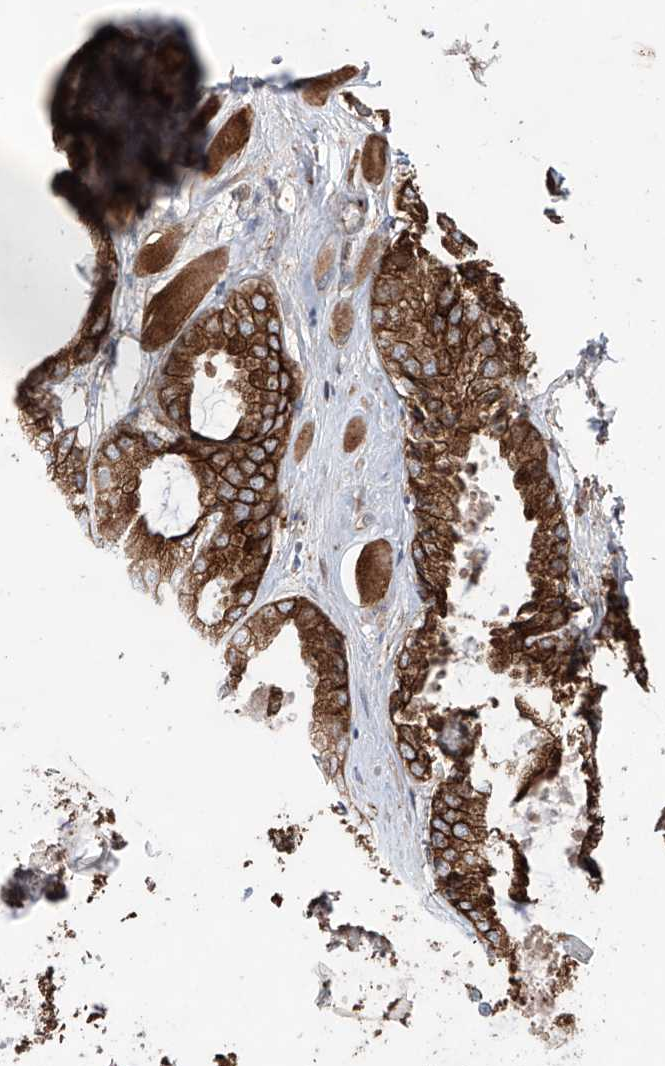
{"staining": {"intensity": "strong", "quantity": ">75%", "location": "cytoplasmic/membranous"}, "tissue": "prostate cancer", "cell_type": "Tumor cells", "image_type": "cancer", "snomed": [{"axis": "morphology", "description": "Adenocarcinoma, Low grade"}, {"axis": "topography", "description": "Prostate"}], "caption": "A high-resolution histopathology image shows immunohistochemistry staining of prostate cancer (adenocarcinoma (low-grade)), which reveals strong cytoplasmic/membranous expression in approximately >75% of tumor cells.", "gene": "APAF1", "patient": {"sex": "male", "age": 67}}